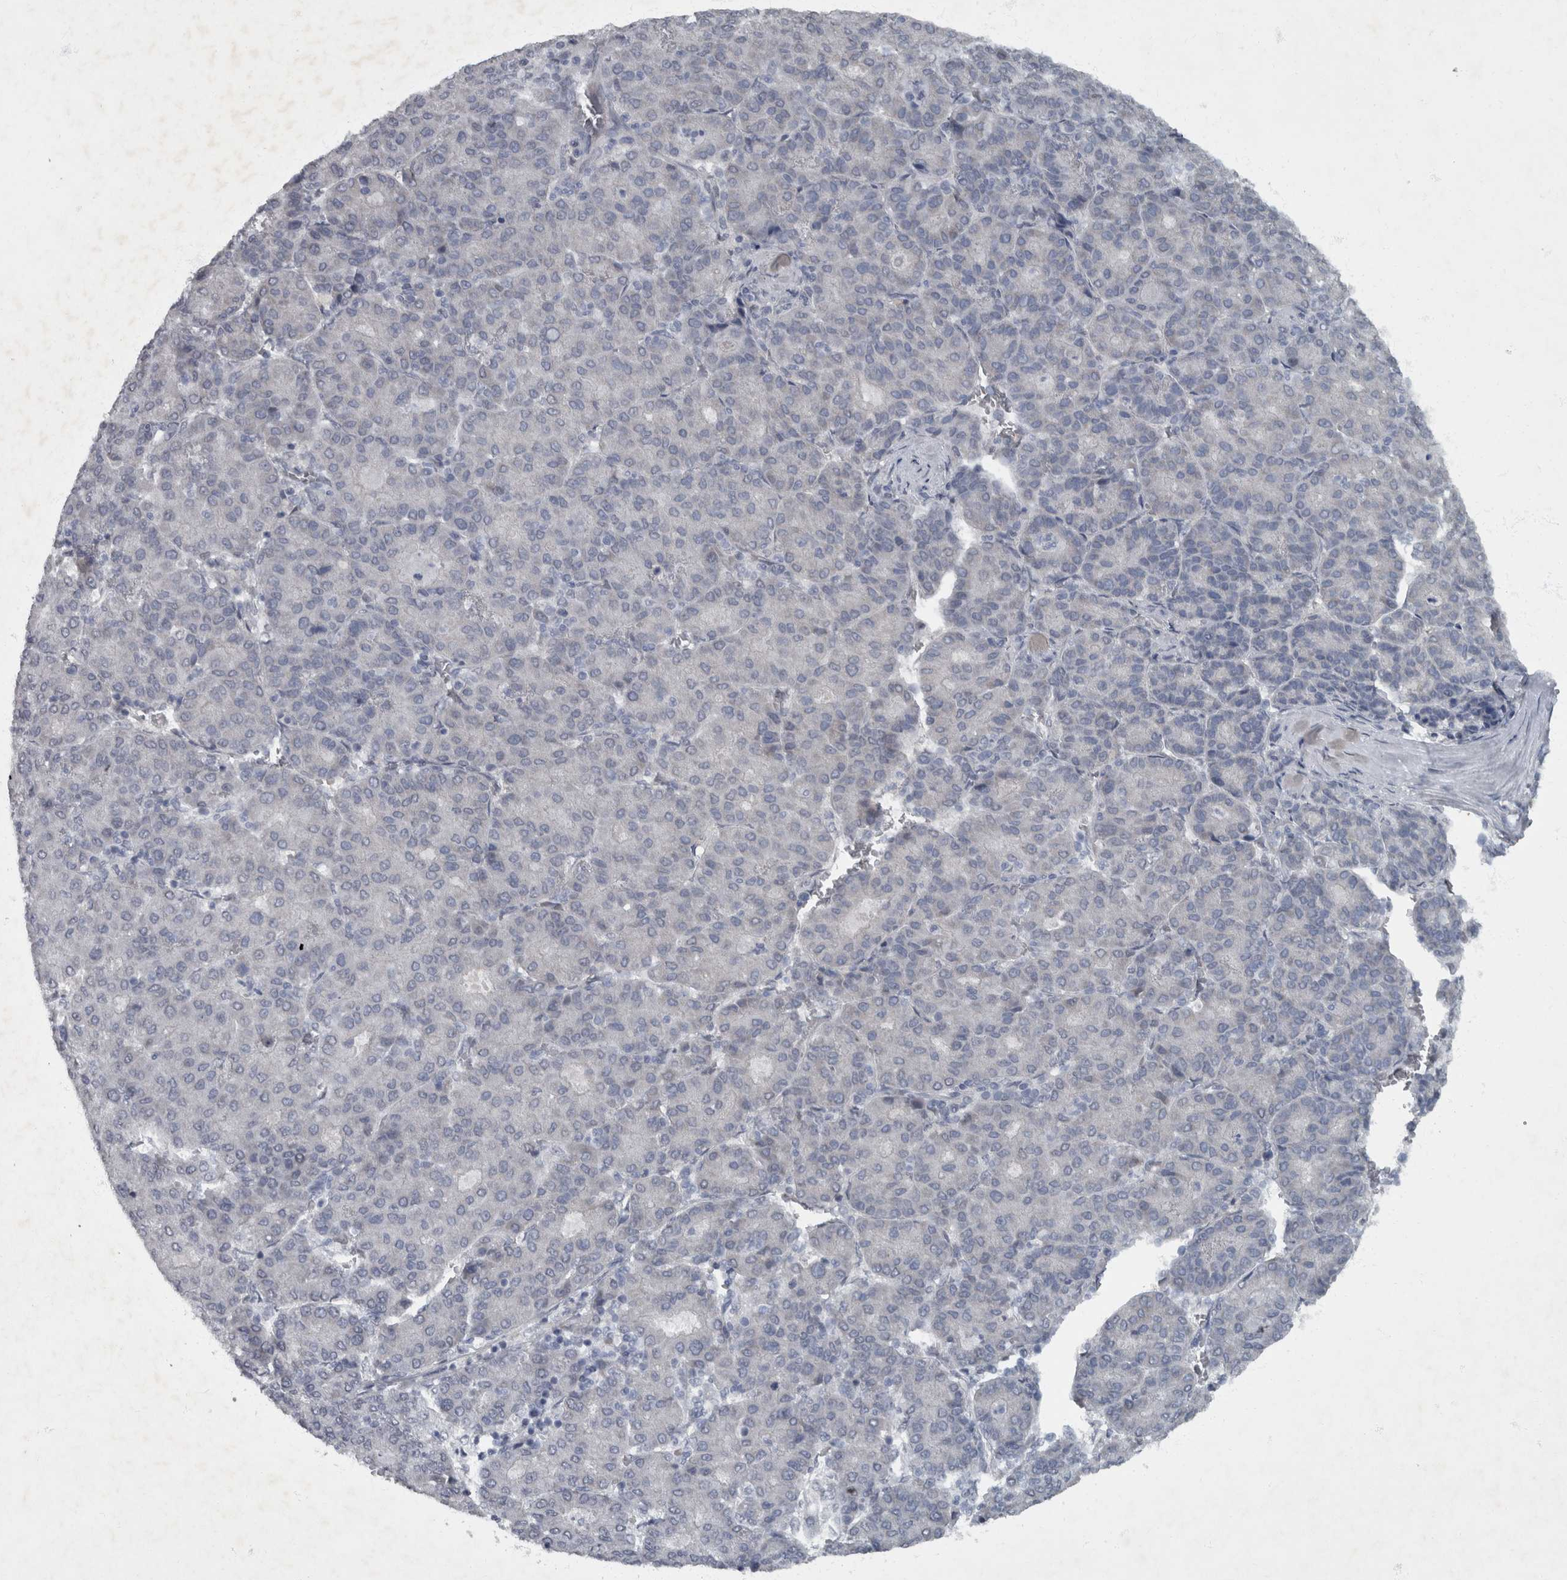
{"staining": {"intensity": "negative", "quantity": "none", "location": "none"}, "tissue": "liver cancer", "cell_type": "Tumor cells", "image_type": "cancer", "snomed": [{"axis": "morphology", "description": "Carcinoma, Hepatocellular, NOS"}, {"axis": "topography", "description": "Liver"}], "caption": "Immunohistochemistry of human liver cancer (hepatocellular carcinoma) shows no staining in tumor cells.", "gene": "WDR33", "patient": {"sex": "male", "age": 65}}